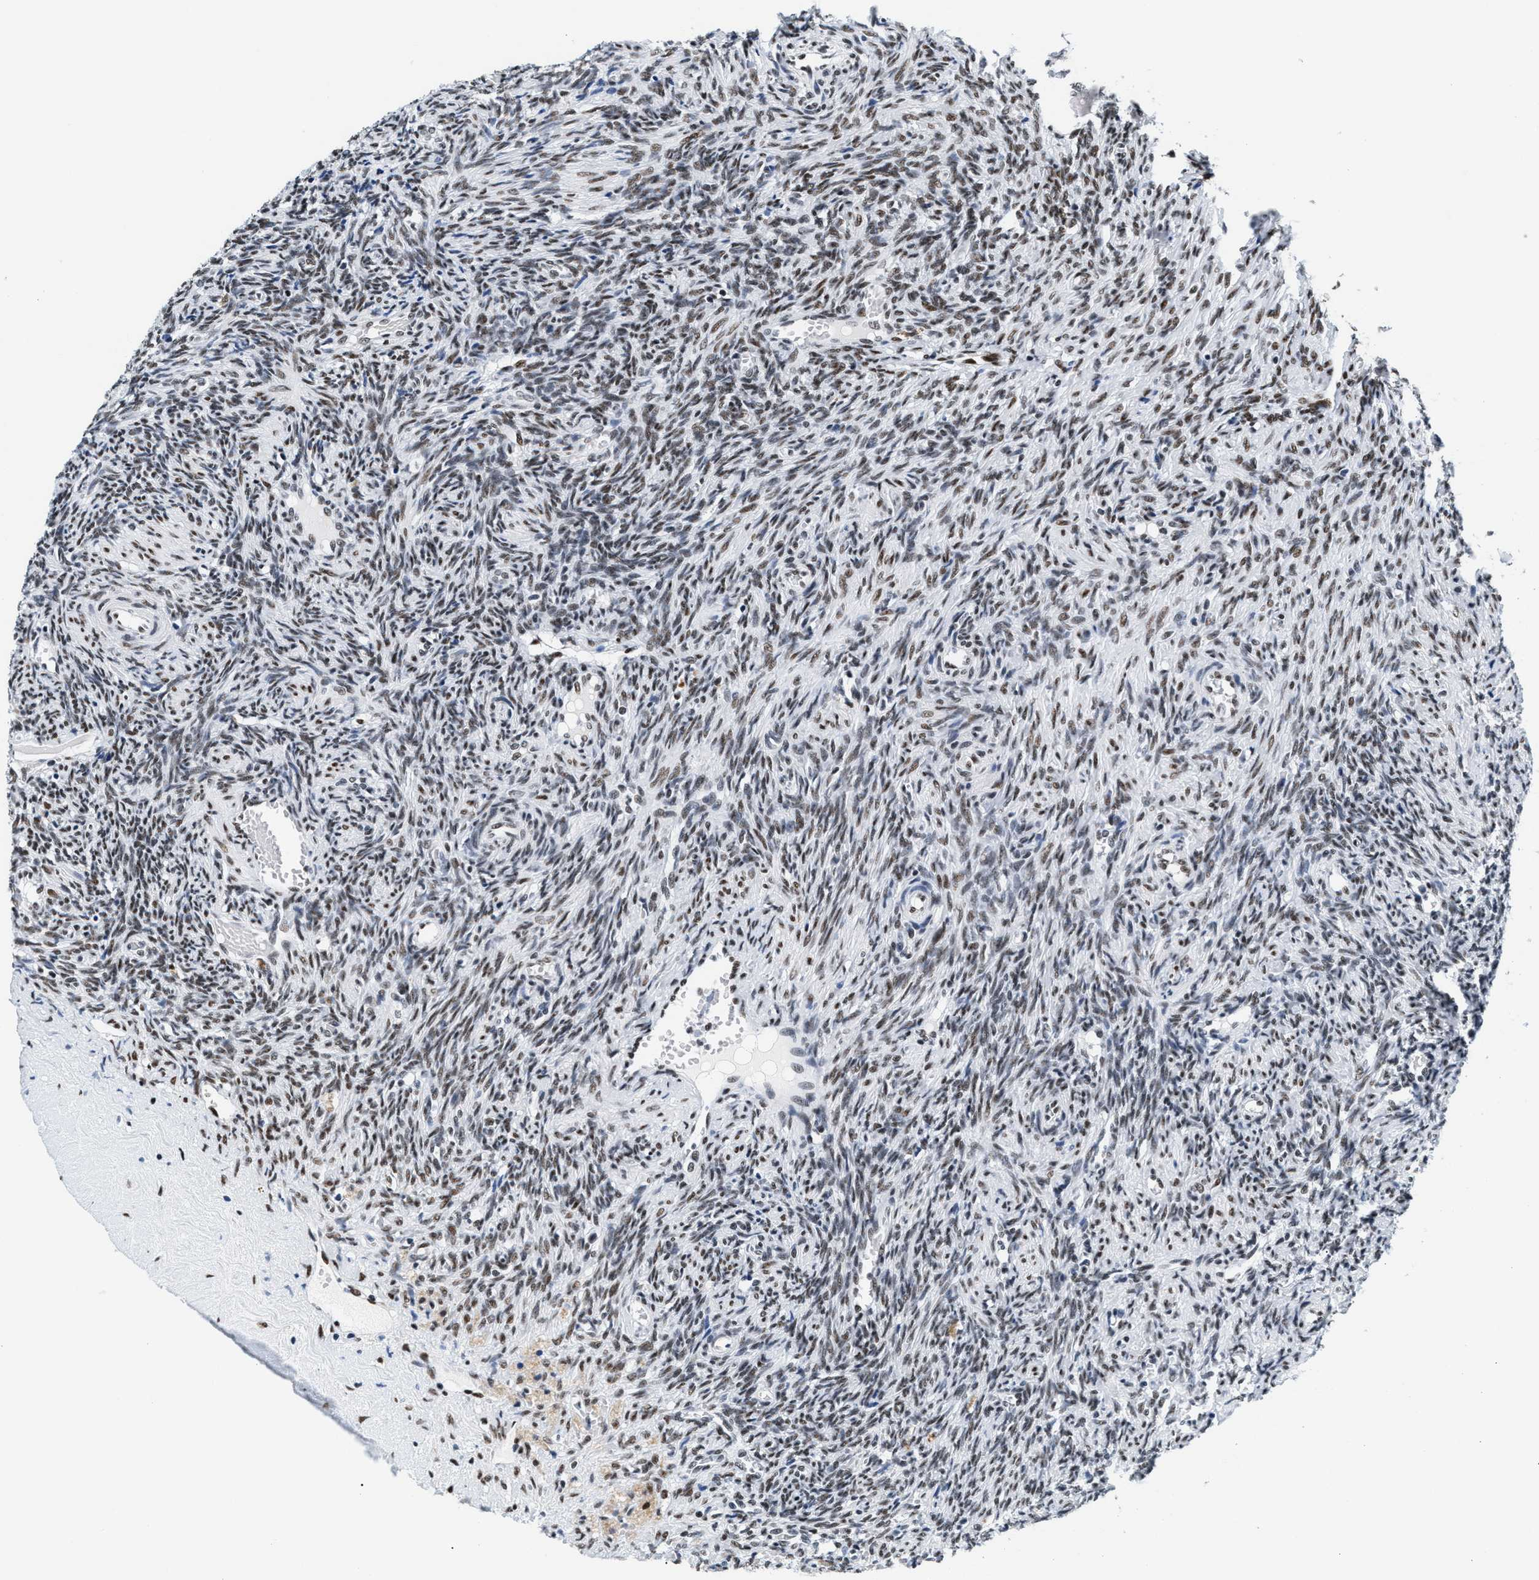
{"staining": {"intensity": "moderate", "quantity": "25%-75%", "location": "nuclear"}, "tissue": "ovary", "cell_type": "Ovarian stroma cells", "image_type": "normal", "snomed": [{"axis": "morphology", "description": "Normal tissue, NOS"}, {"axis": "topography", "description": "Ovary"}], "caption": "Protein analysis of normal ovary shows moderate nuclear positivity in approximately 25%-75% of ovarian stroma cells.", "gene": "RAD50", "patient": {"sex": "female", "age": 41}}